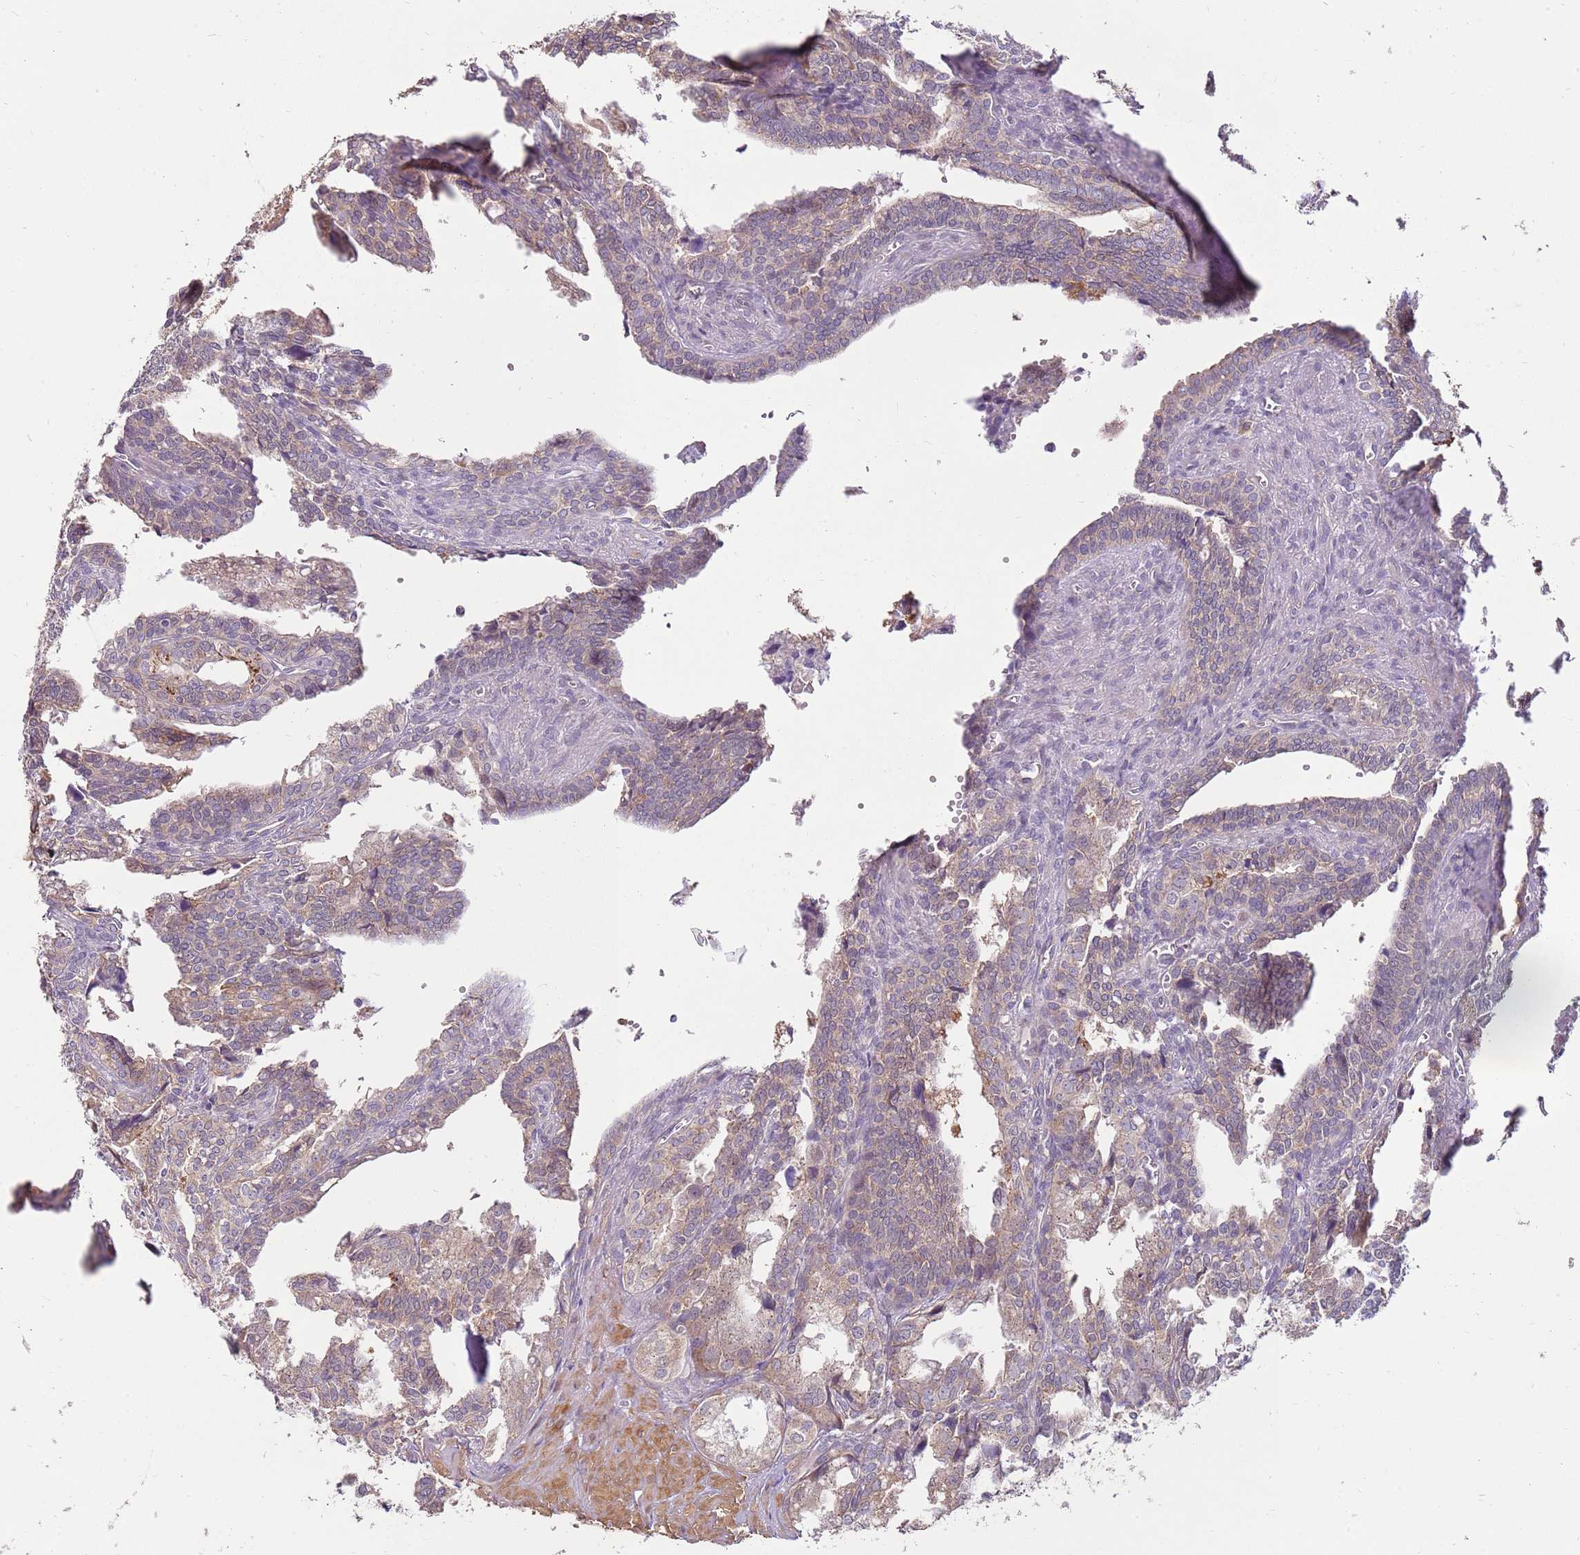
{"staining": {"intensity": "moderate", "quantity": "25%-75%", "location": "cytoplasmic/membranous"}, "tissue": "seminal vesicle", "cell_type": "Glandular cells", "image_type": "normal", "snomed": [{"axis": "morphology", "description": "Normal tissue, NOS"}, {"axis": "topography", "description": "Seminal veicle"}], "caption": "Brown immunohistochemical staining in benign human seminal vesicle demonstrates moderate cytoplasmic/membranous staining in approximately 25%-75% of glandular cells. The staining was performed using DAB to visualize the protein expression in brown, while the nuclei were stained in blue with hematoxylin (Magnification: 20x).", "gene": "SPATA31D1", "patient": {"sex": "male", "age": 67}}